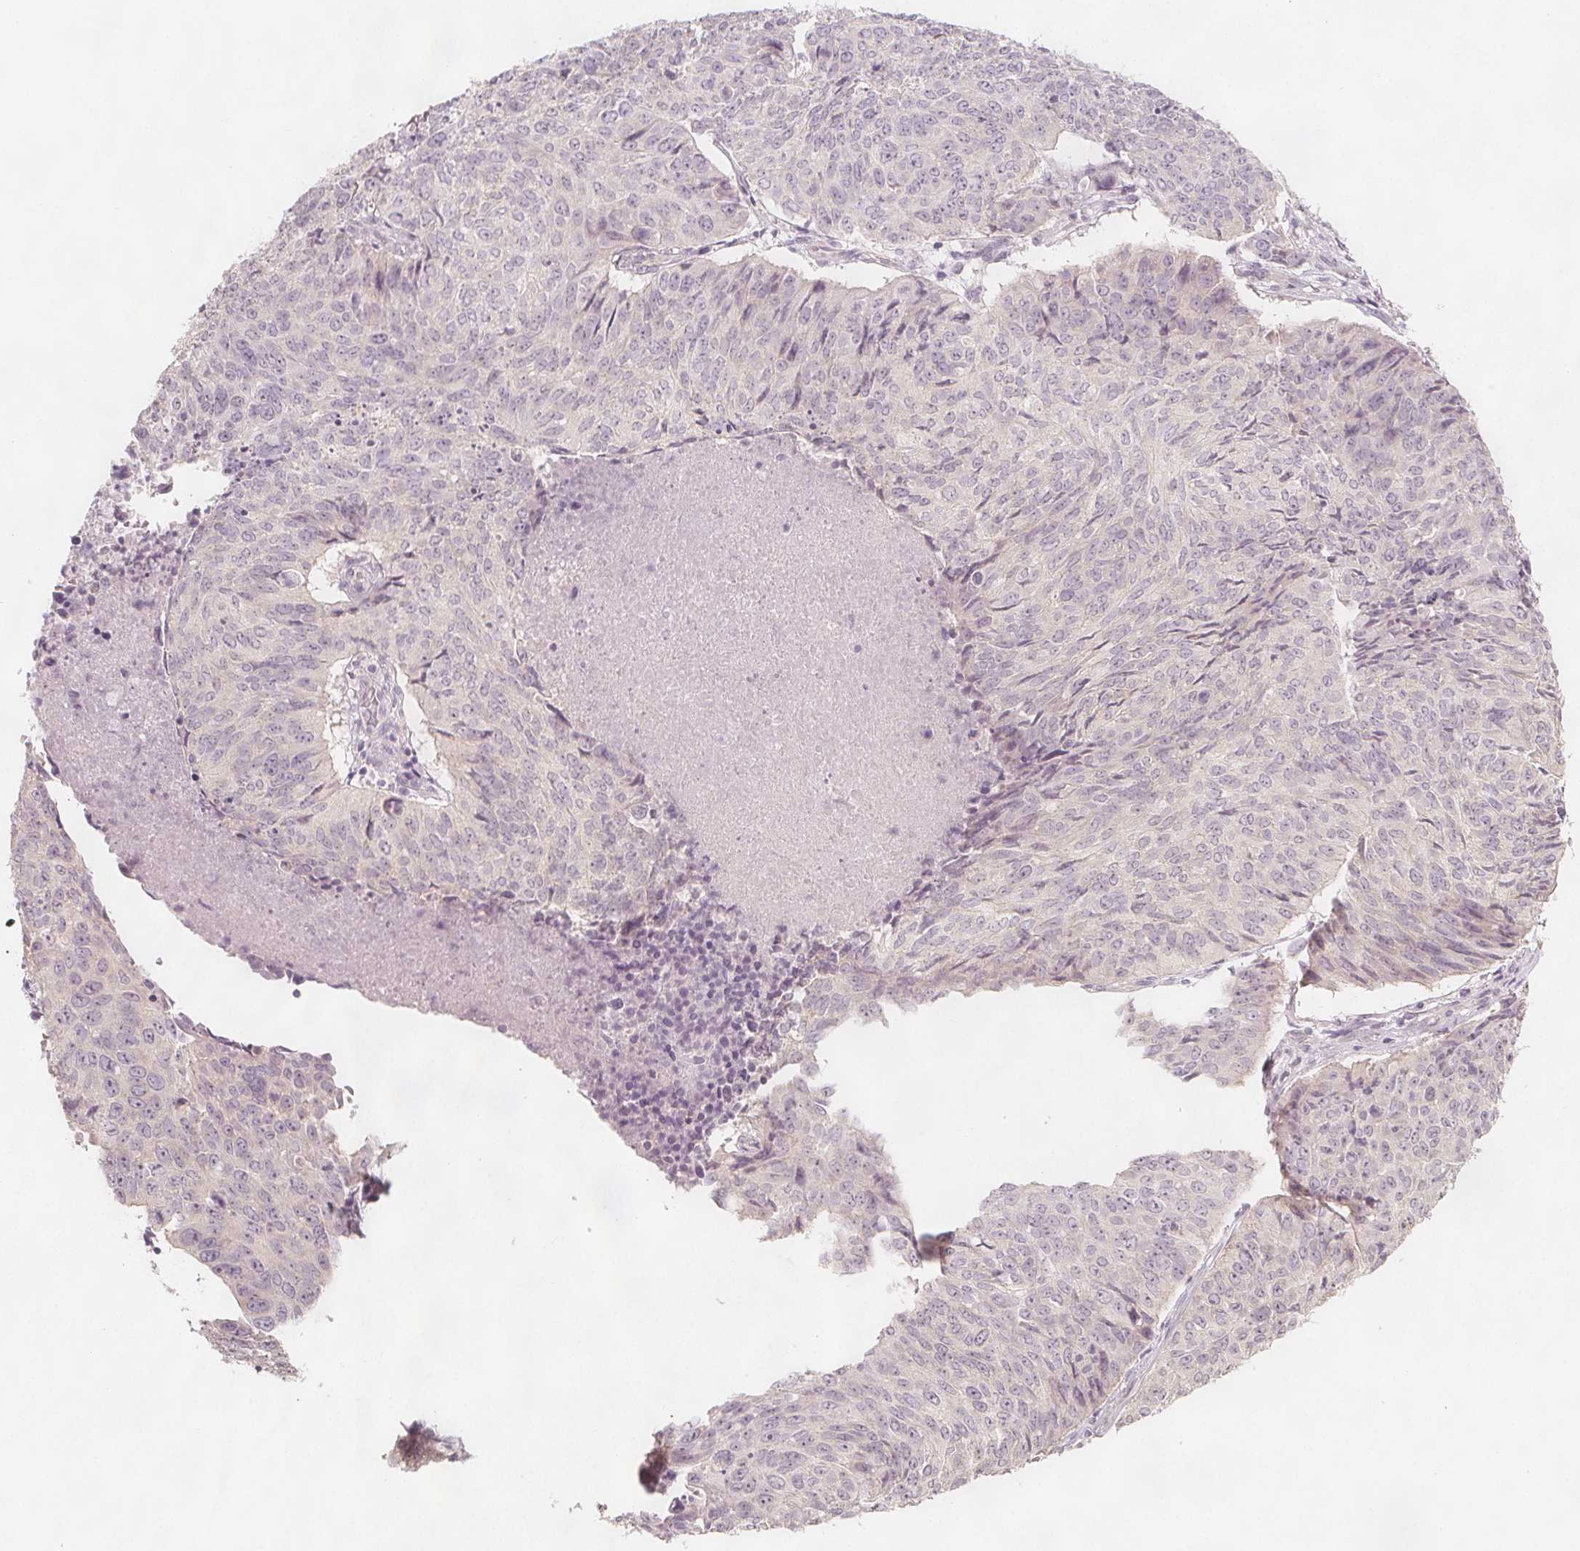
{"staining": {"intensity": "negative", "quantity": "none", "location": "none"}, "tissue": "lung cancer", "cell_type": "Tumor cells", "image_type": "cancer", "snomed": [{"axis": "morphology", "description": "Normal tissue, NOS"}, {"axis": "morphology", "description": "Squamous cell carcinoma, NOS"}, {"axis": "topography", "description": "Bronchus"}, {"axis": "topography", "description": "Lung"}], "caption": "IHC of human squamous cell carcinoma (lung) reveals no staining in tumor cells. The staining was performed using DAB (3,3'-diaminobenzidine) to visualize the protein expression in brown, while the nuclei were stained in blue with hematoxylin (Magnification: 20x).", "gene": "C1orf167", "patient": {"sex": "male", "age": 64}}